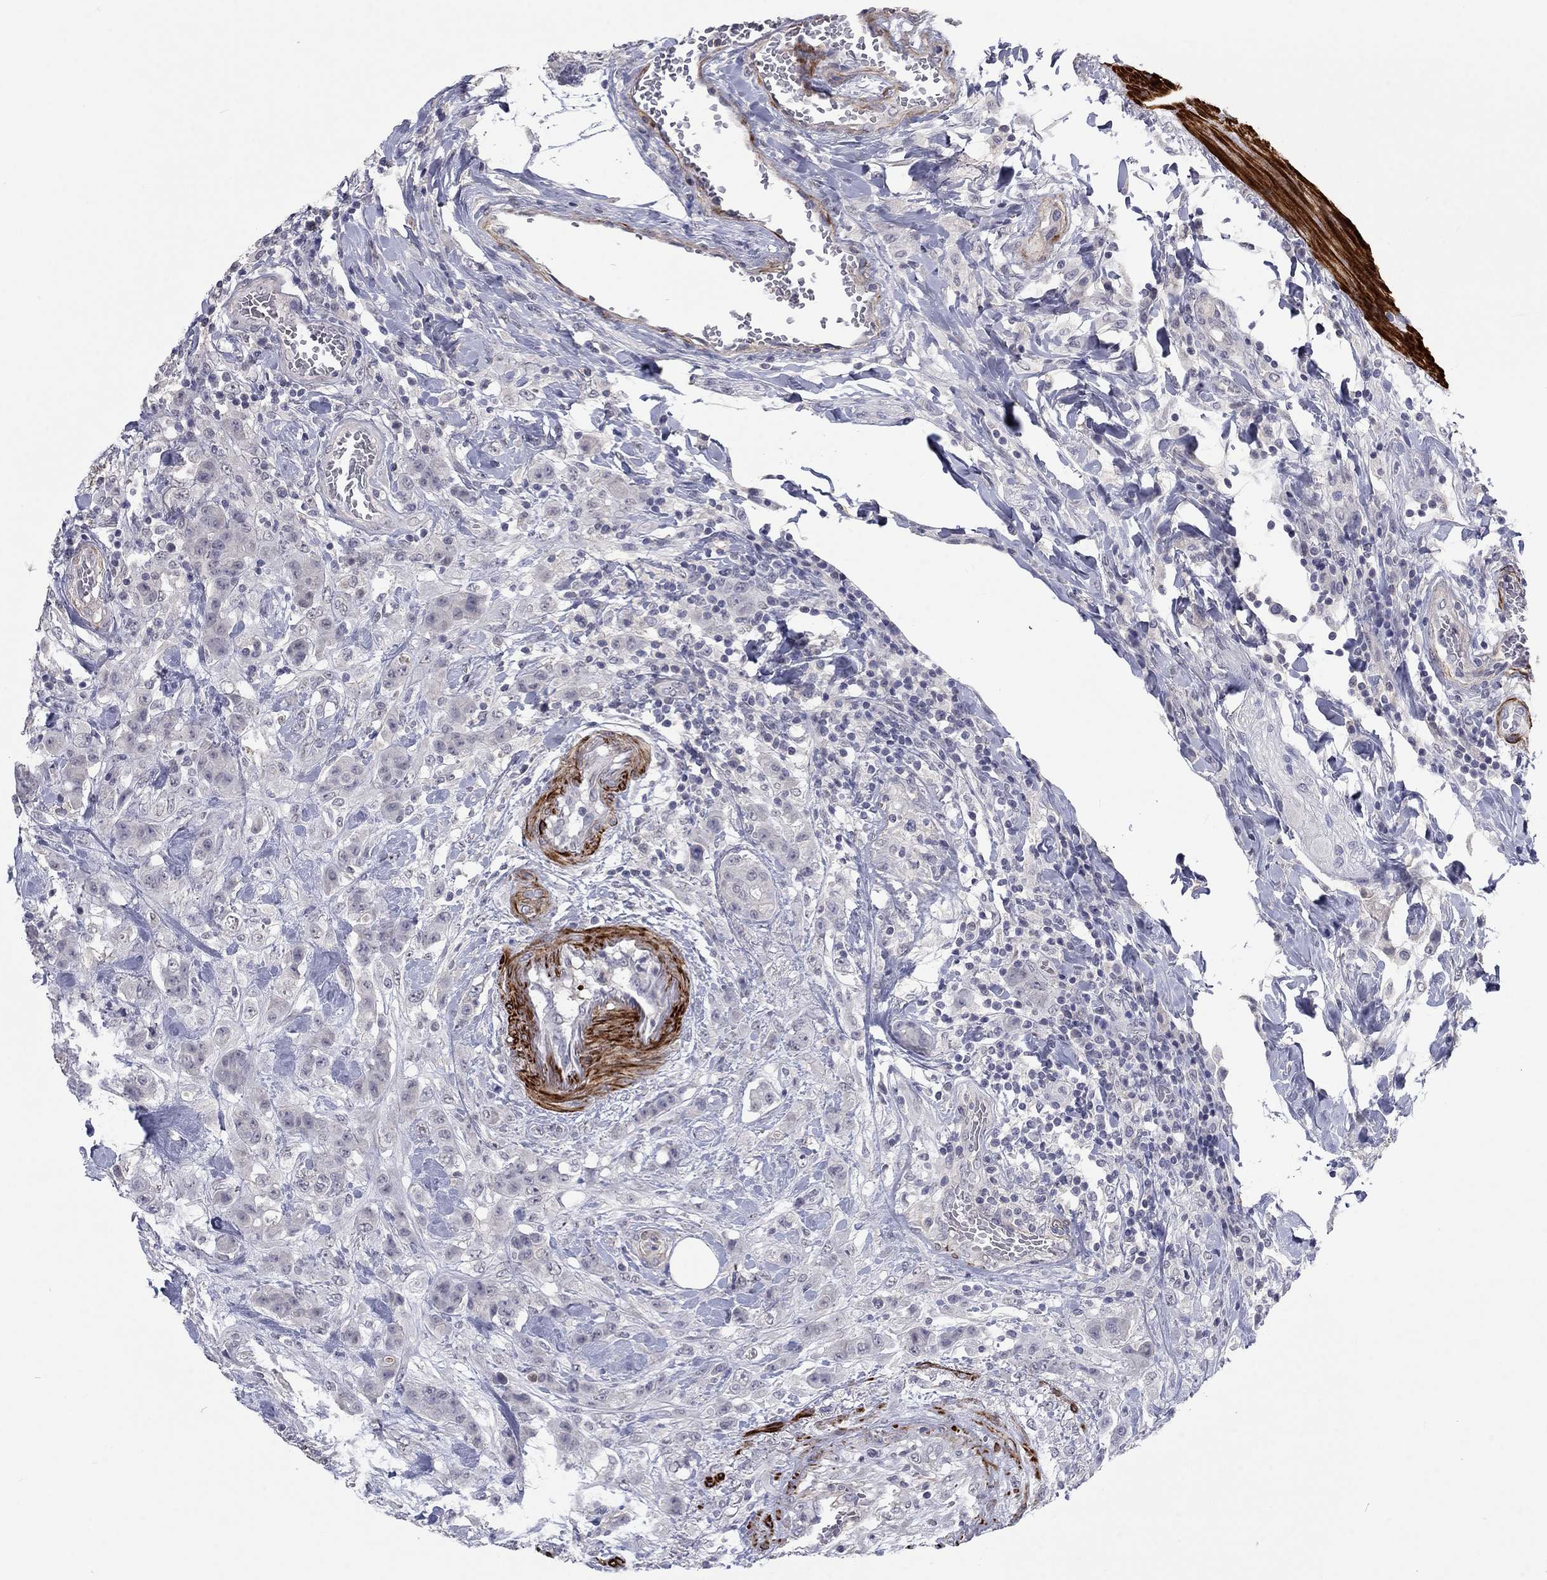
{"staining": {"intensity": "negative", "quantity": "none", "location": "none"}, "tissue": "colorectal cancer", "cell_type": "Tumor cells", "image_type": "cancer", "snomed": [{"axis": "morphology", "description": "Adenocarcinoma, NOS"}, {"axis": "topography", "description": "Colon"}], "caption": "An image of adenocarcinoma (colorectal) stained for a protein shows no brown staining in tumor cells. (IHC, brightfield microscopy, high magnification).", "gene": "IP6K3", "patient": {"sex": "female", "age": 48}}